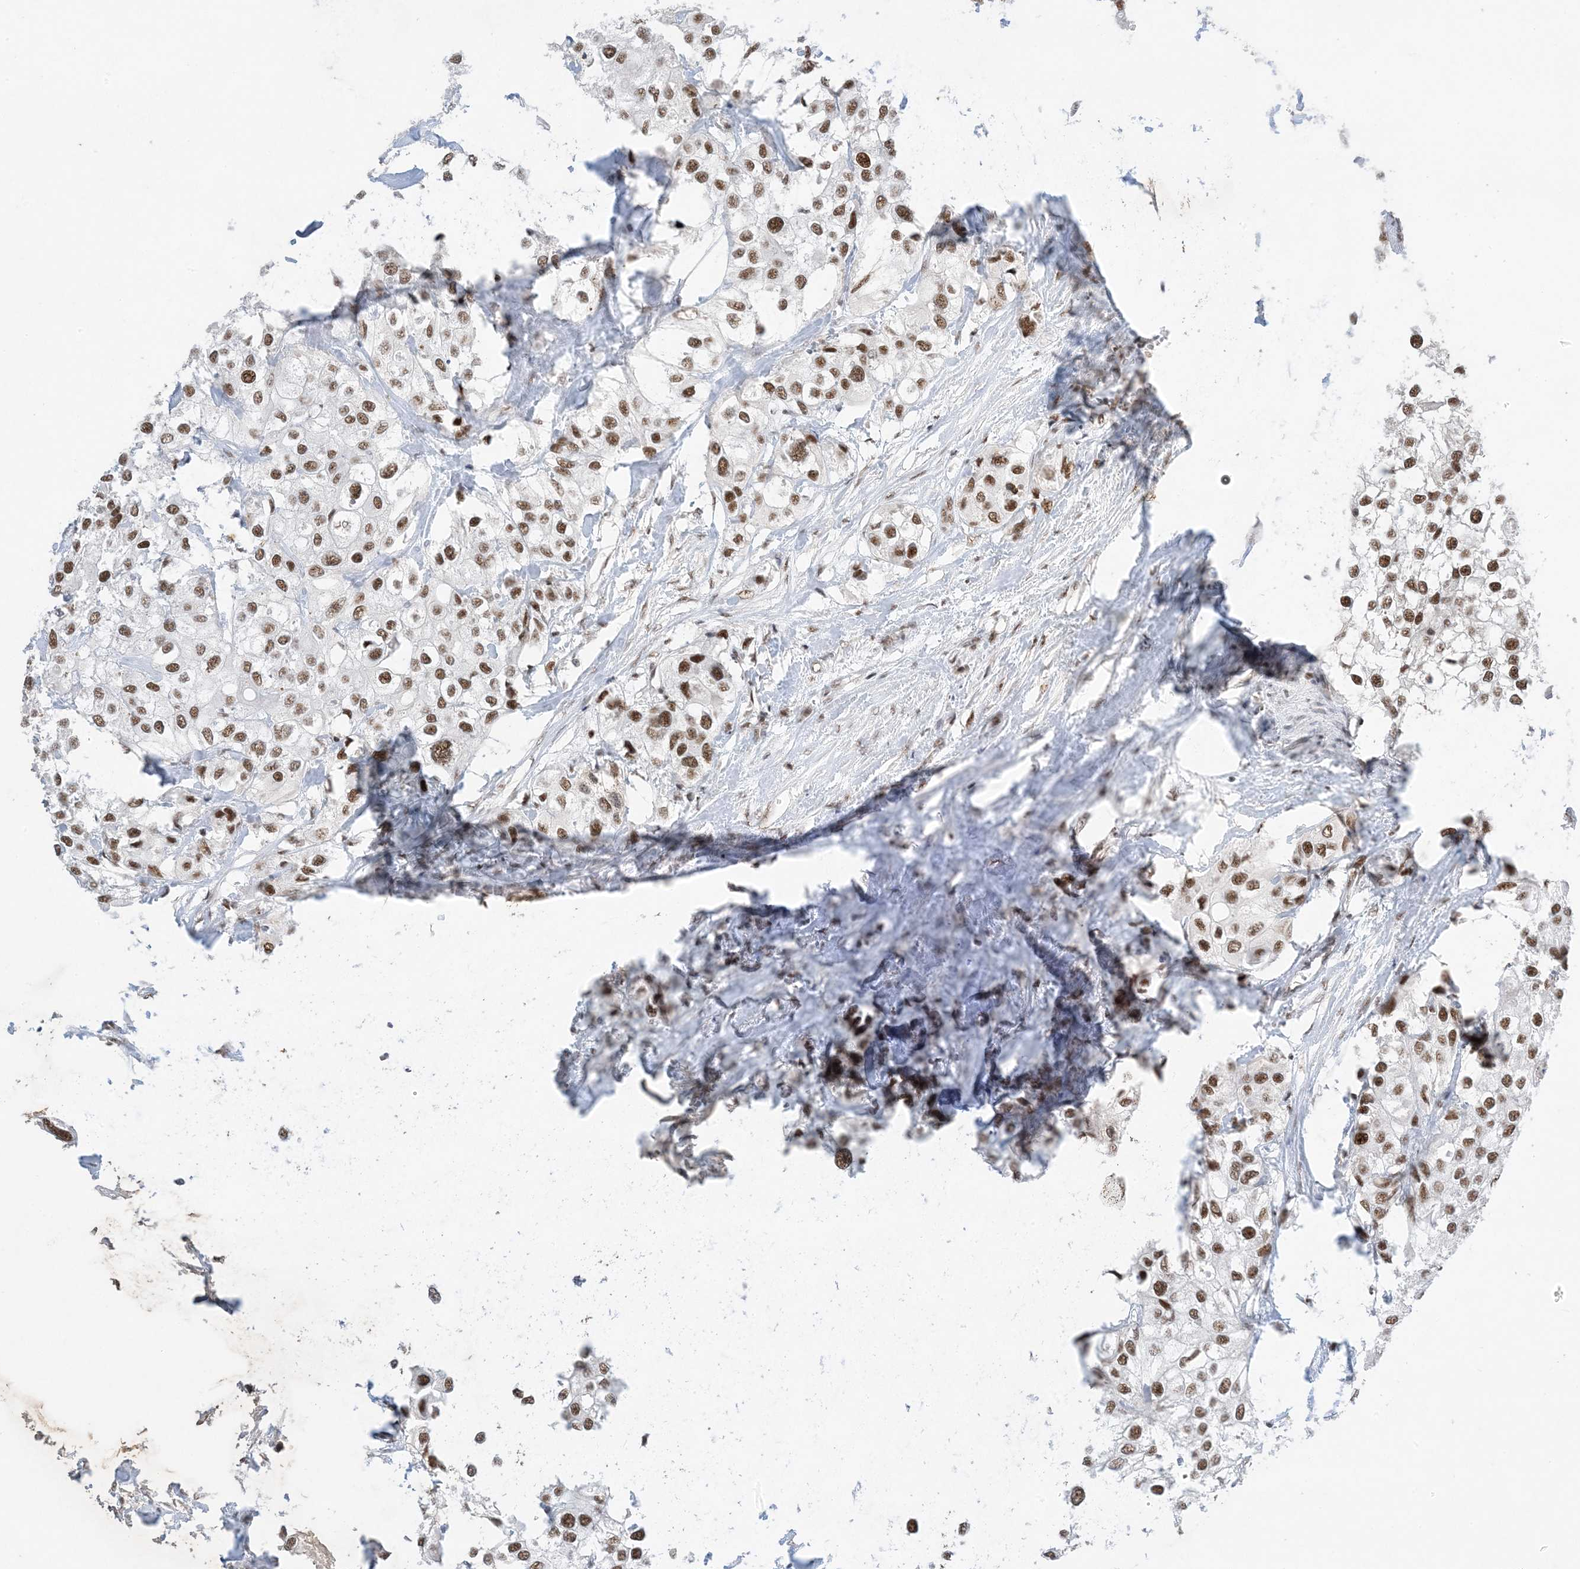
{"staining": {"intensity": "strong", "quantity": ">75%", "location": "nuclear"}, "tissue": "urothelial cancer", "cell_type": "Tumor cells", "image_type": "cancer", "snomed": [{"axis": "morphology", "description": "Urothelial carcinoma, High grade"}, {"axis": "topography", "description": "Urinary bladder"}], "caption": "This histopathology image displays IHC staining of human urothelial cancer, with high strong nuclear staining in about >75% of tumor cells.", "gene": "SF3A3", "patient": {"sex": "male", "age": 64}}